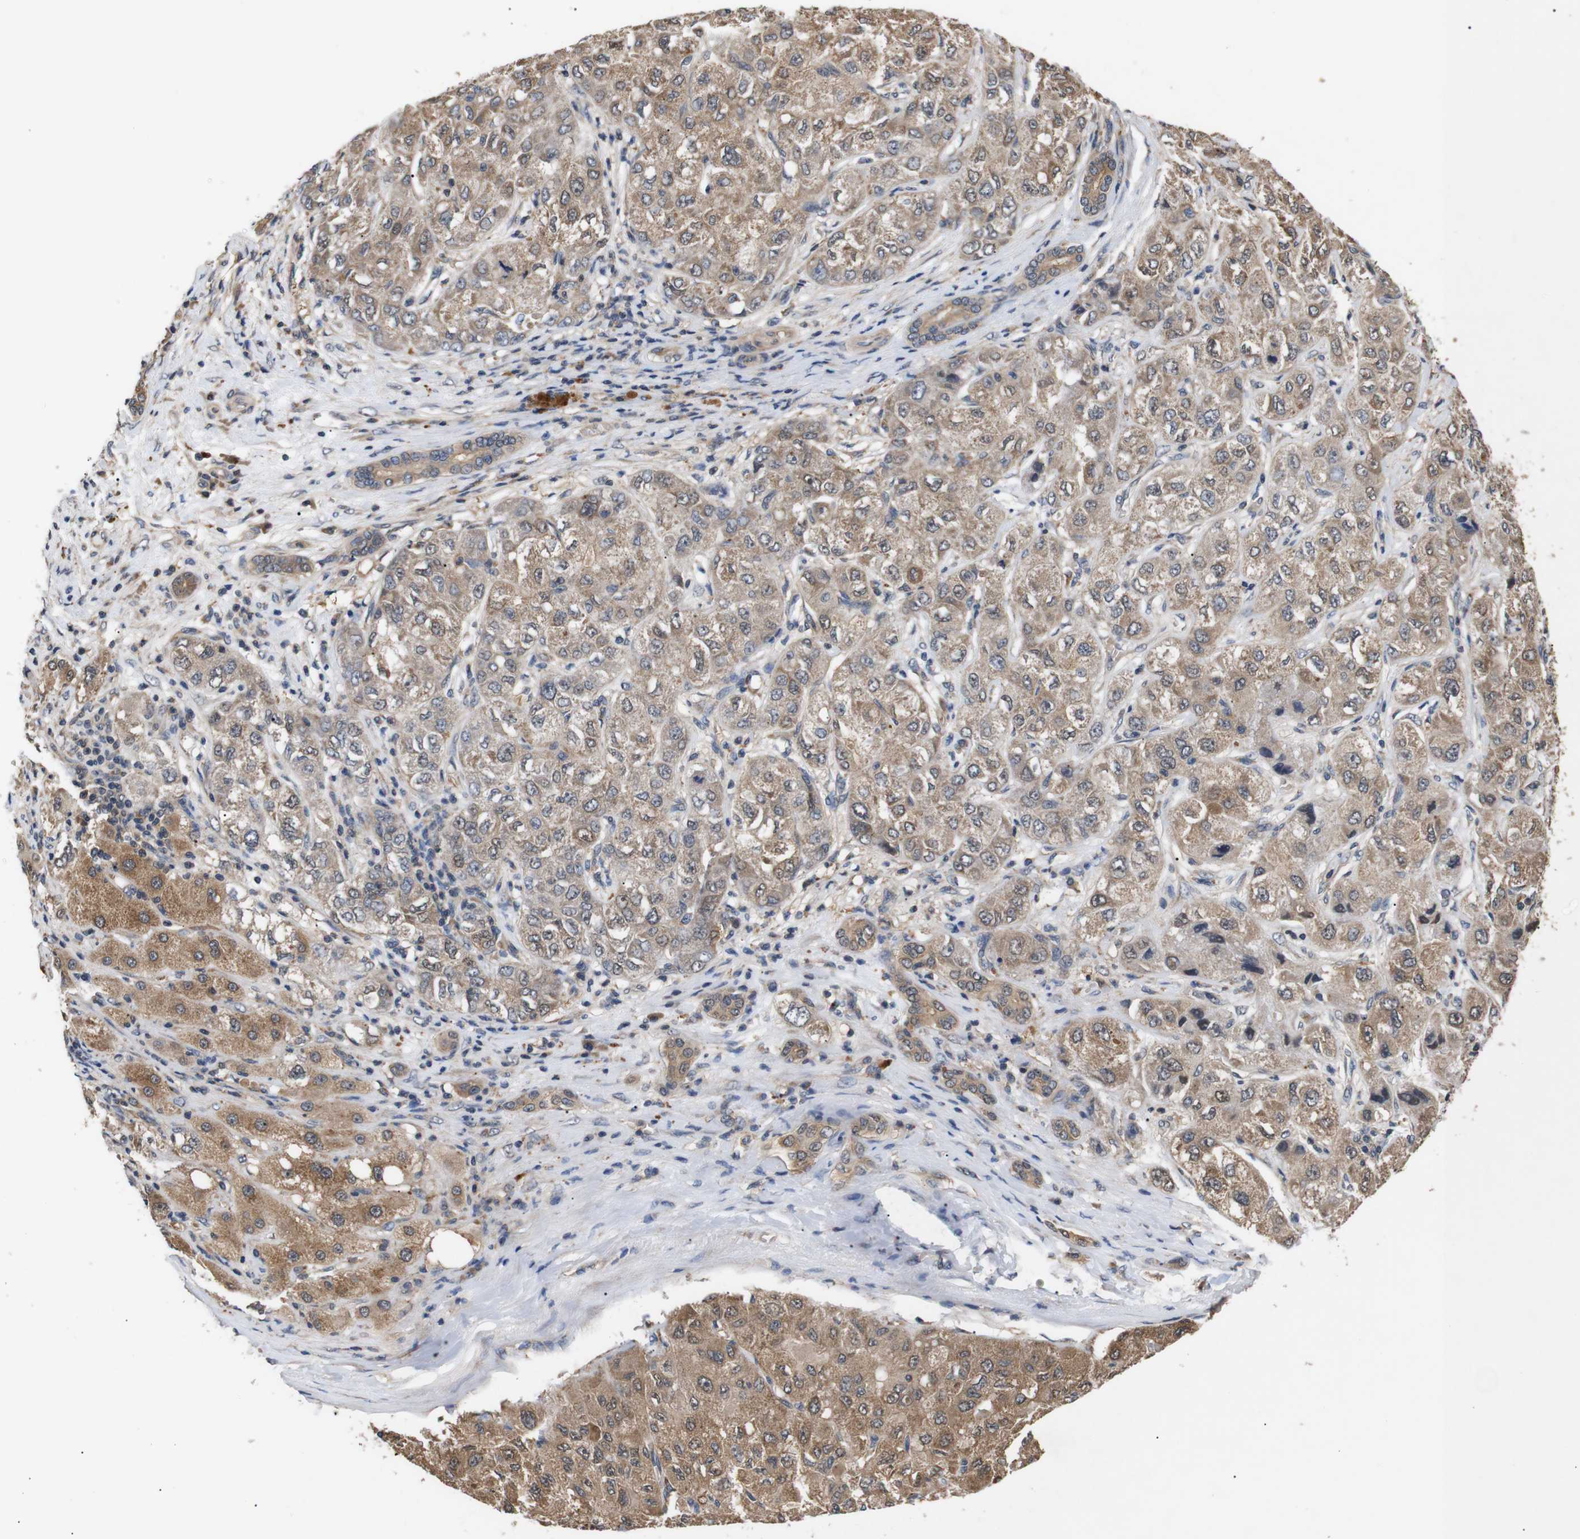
{"staining": {"intensity": "moderate", "quantity": ">75%", "location": "cytoplasmic/membranous"}, "tissue": "liver cancer", "cell_type": "Tumor cells", "image_type": "cancer", "snomed": [{"axis": "morphology", "description": "Carcinoma, Hepatocellular, NOS"}, {"axis": "topography", "description": "Liver"}], "caption": "Moderate cytoplasmic/membranous expression is present in approximately >75% of tumor cells in liver cancer (hepatocellular carcinoma).", "gene": "DDR1", "patient": {"sex": "male", "age": 80}}